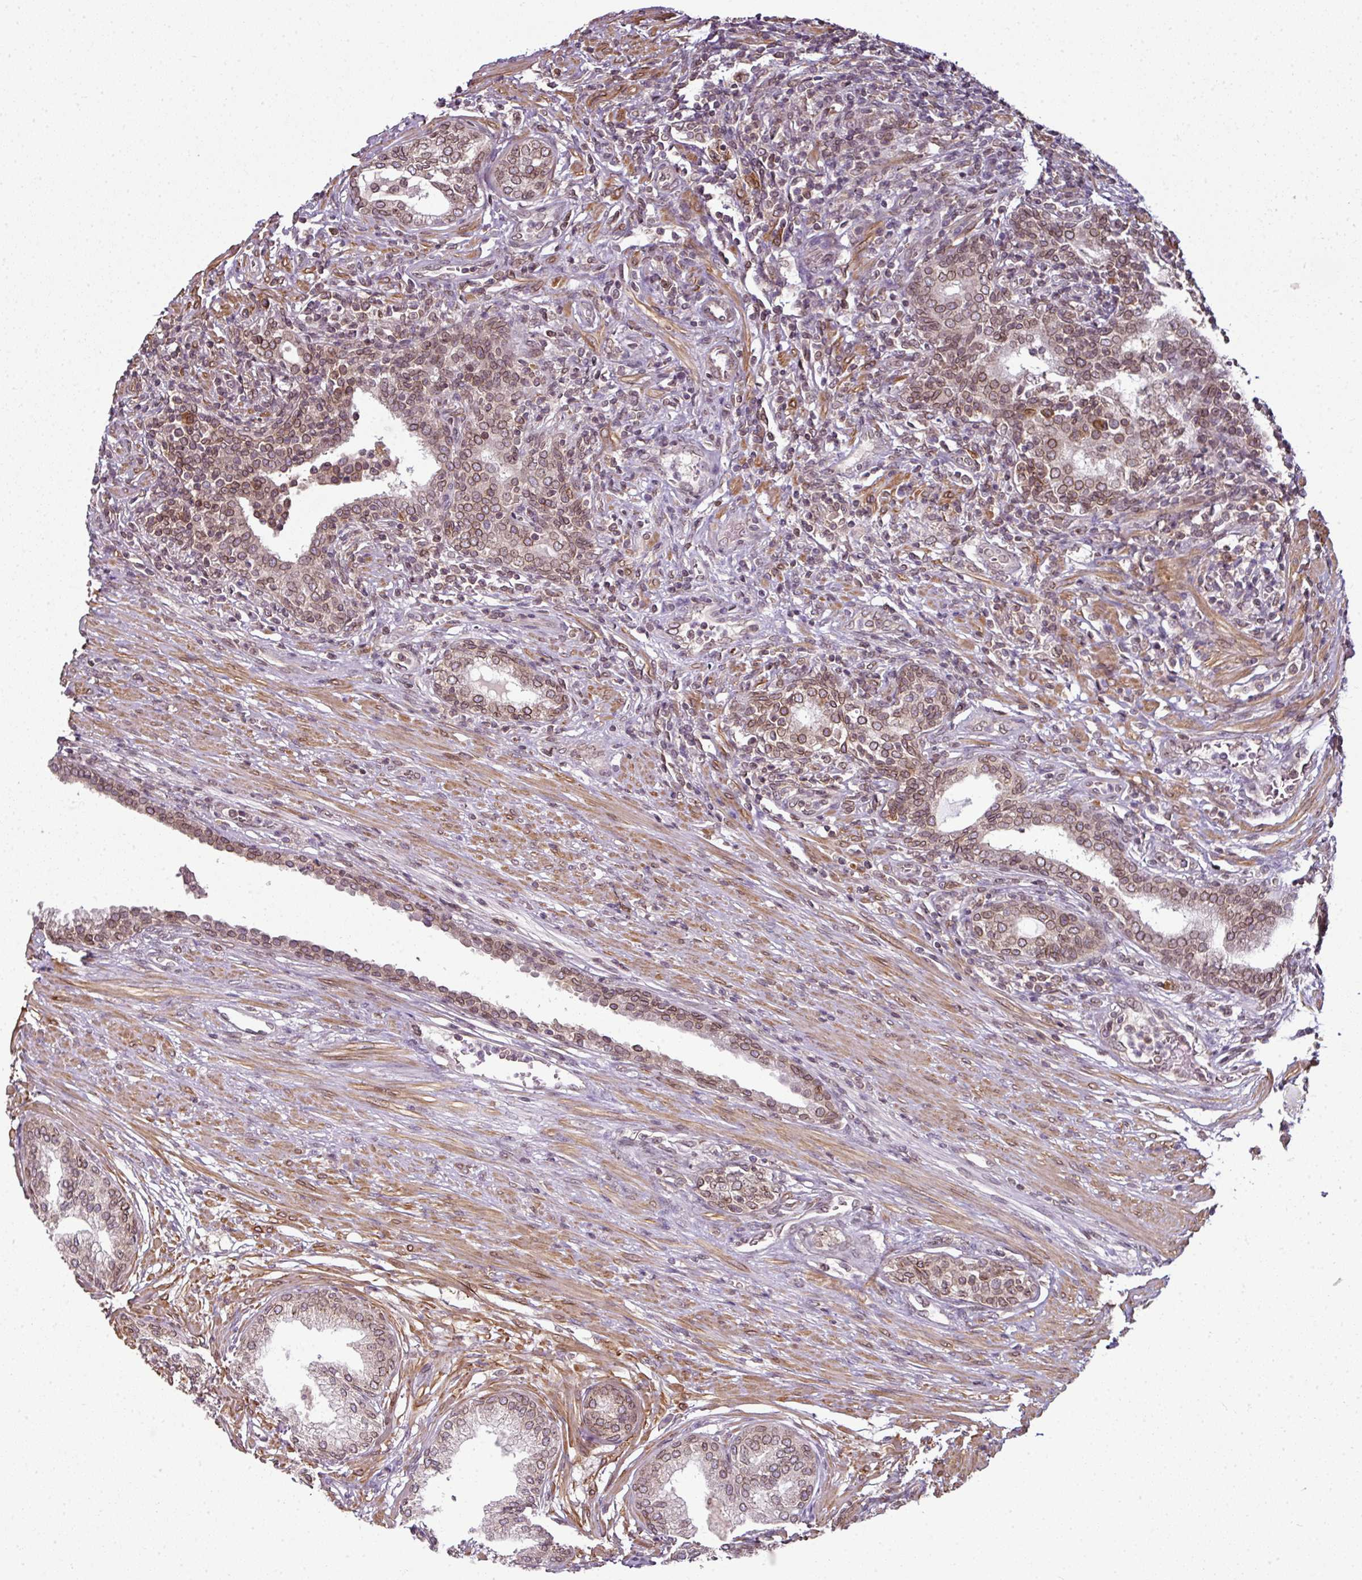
{"staining": {"intensity": "moderate", "quantity": "25%-75%", "location": "cytoplasmic/membranous,nuclear"}, "tissue": "prostate cancer", "cell_type": "Tumor cells", "image_type": "cancer", "snomed": [{"axis": "morphology", "description": "Adenocarcinoma, High grade"}, {"axis": "topography", "description": "Prostate"}], "caption": "The histopathology image shows staining of prostate cancer, revealing moderate cytoplasmic/membranous and nuclear protein positivity (brown color) within tumor cells. (DAB IHC with brightfield microscopy, high magnification).", "gene": "RANGAP1", "patient": {"sex": "male", "age": 67}}